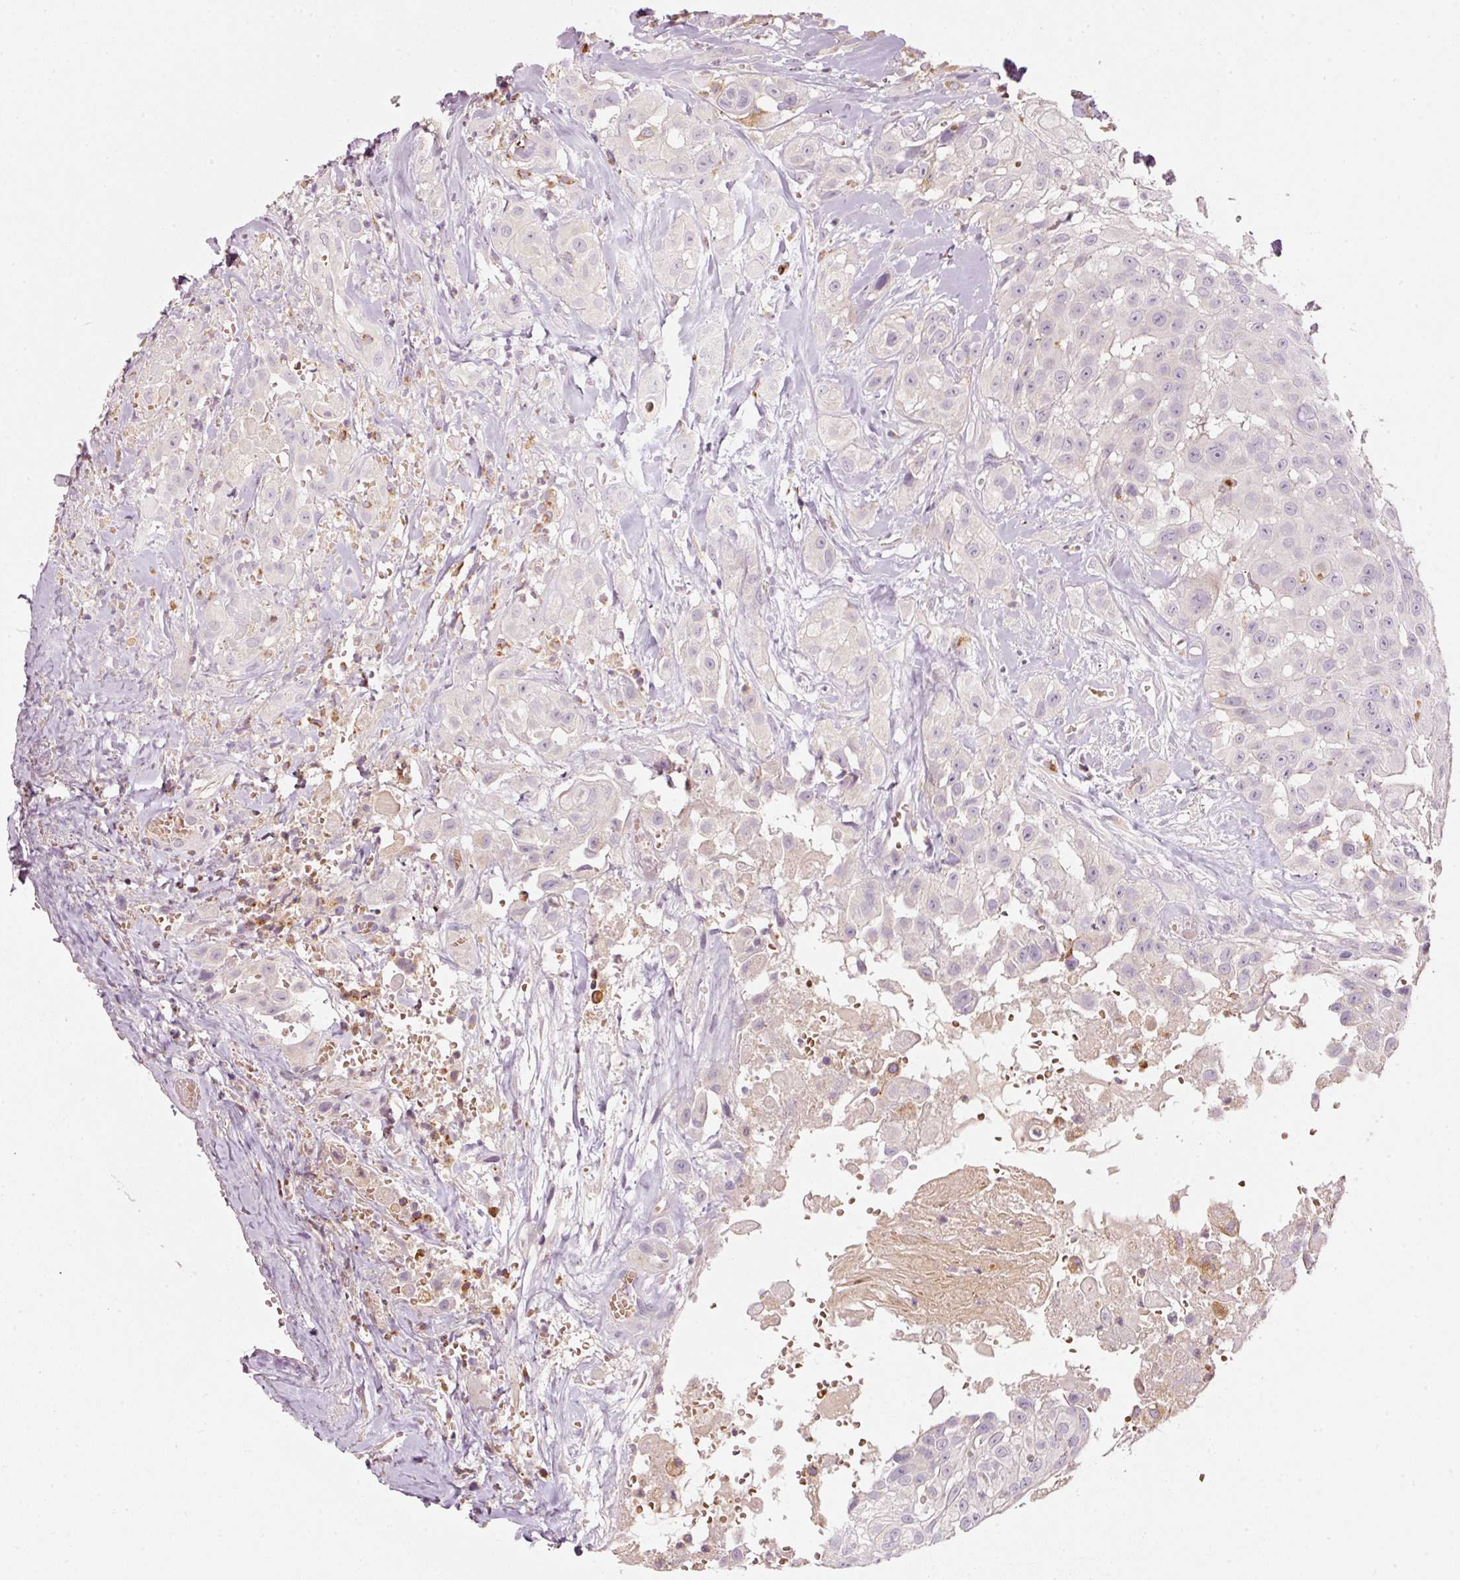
{"staining": {"intensity": "negative", "quantity": "none", "location": "none"}, "tissue": "head and neck cancer", "cell_type": "Tumor cells", "image_type": "cancer", "snomed": [{"axis": "morphology", "description": "Squamous cell carcinoma, NOS"}, {"axis": "topography", "description": "Head-Neck"}], "caption": "Tumor cells are negative for protein expression in human head and neck cancer (squamous cell carcinoma).", "gene": "KLHL21", "patient": {"sex": "male", "age": 83}}